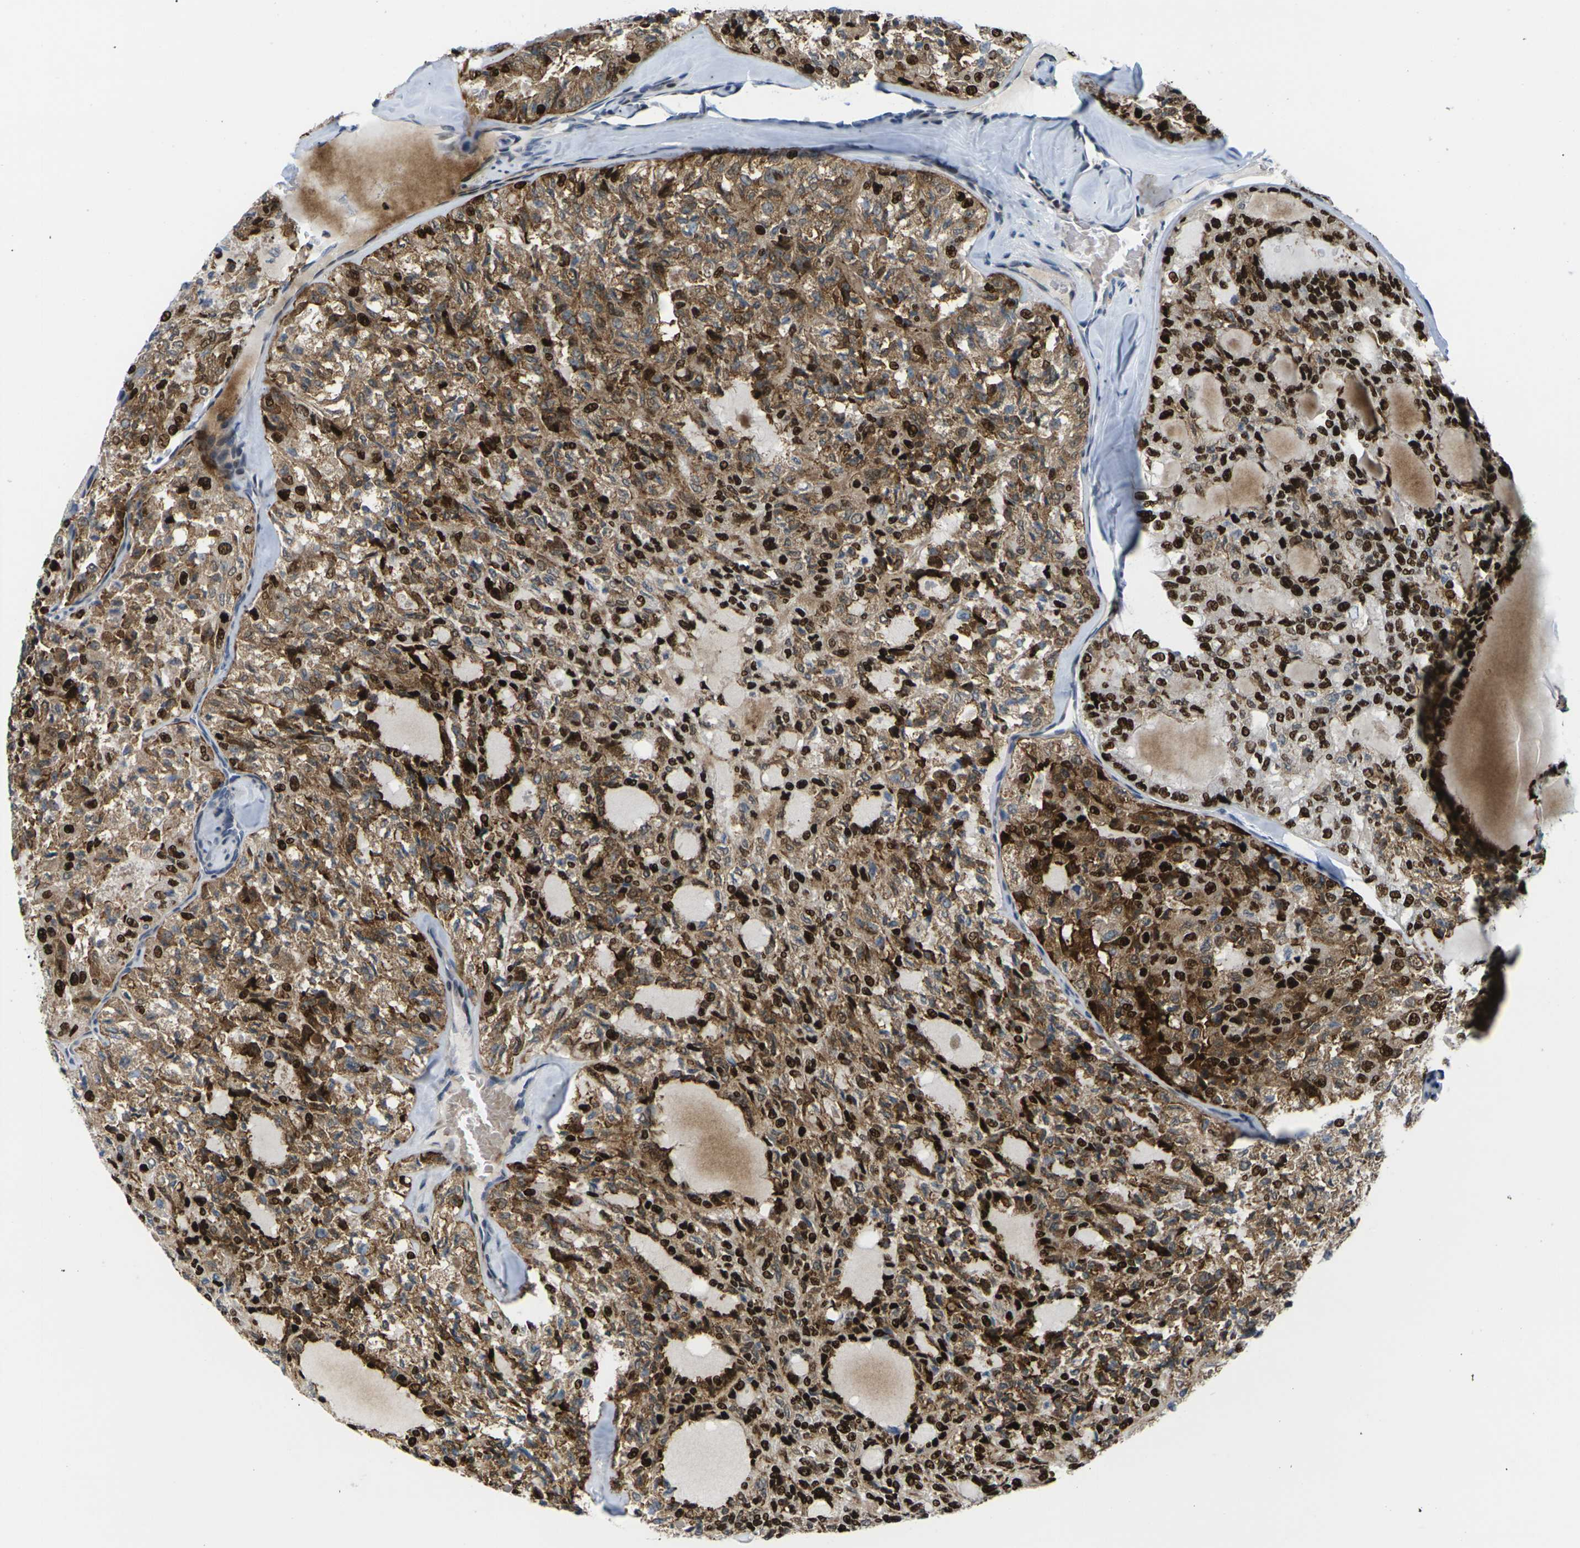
{"staining": {"intensity": "strong", "quantity": ">75%", "location": "cytoplasmic/membranous,nuclear"}, "tissue": "thyroid cancer", "cell_type": "Tumor cells", "image_type": "cancer", "snomed": [{"axis": "morphology", "description": "Follicular adenoma carcinoma, NOS"}, {"axis": "topography", "description": "Thyroid gland"}], "caption": "Protein staining of thyroid cancer (follicular adenoma carcinoma) tissue displays strong cytoplasmic/membranous and nuclear positivity in about >75% of tumor cells.", "gene": "RPS6KA3", "patient": {"sex": "male", "age": 75}}